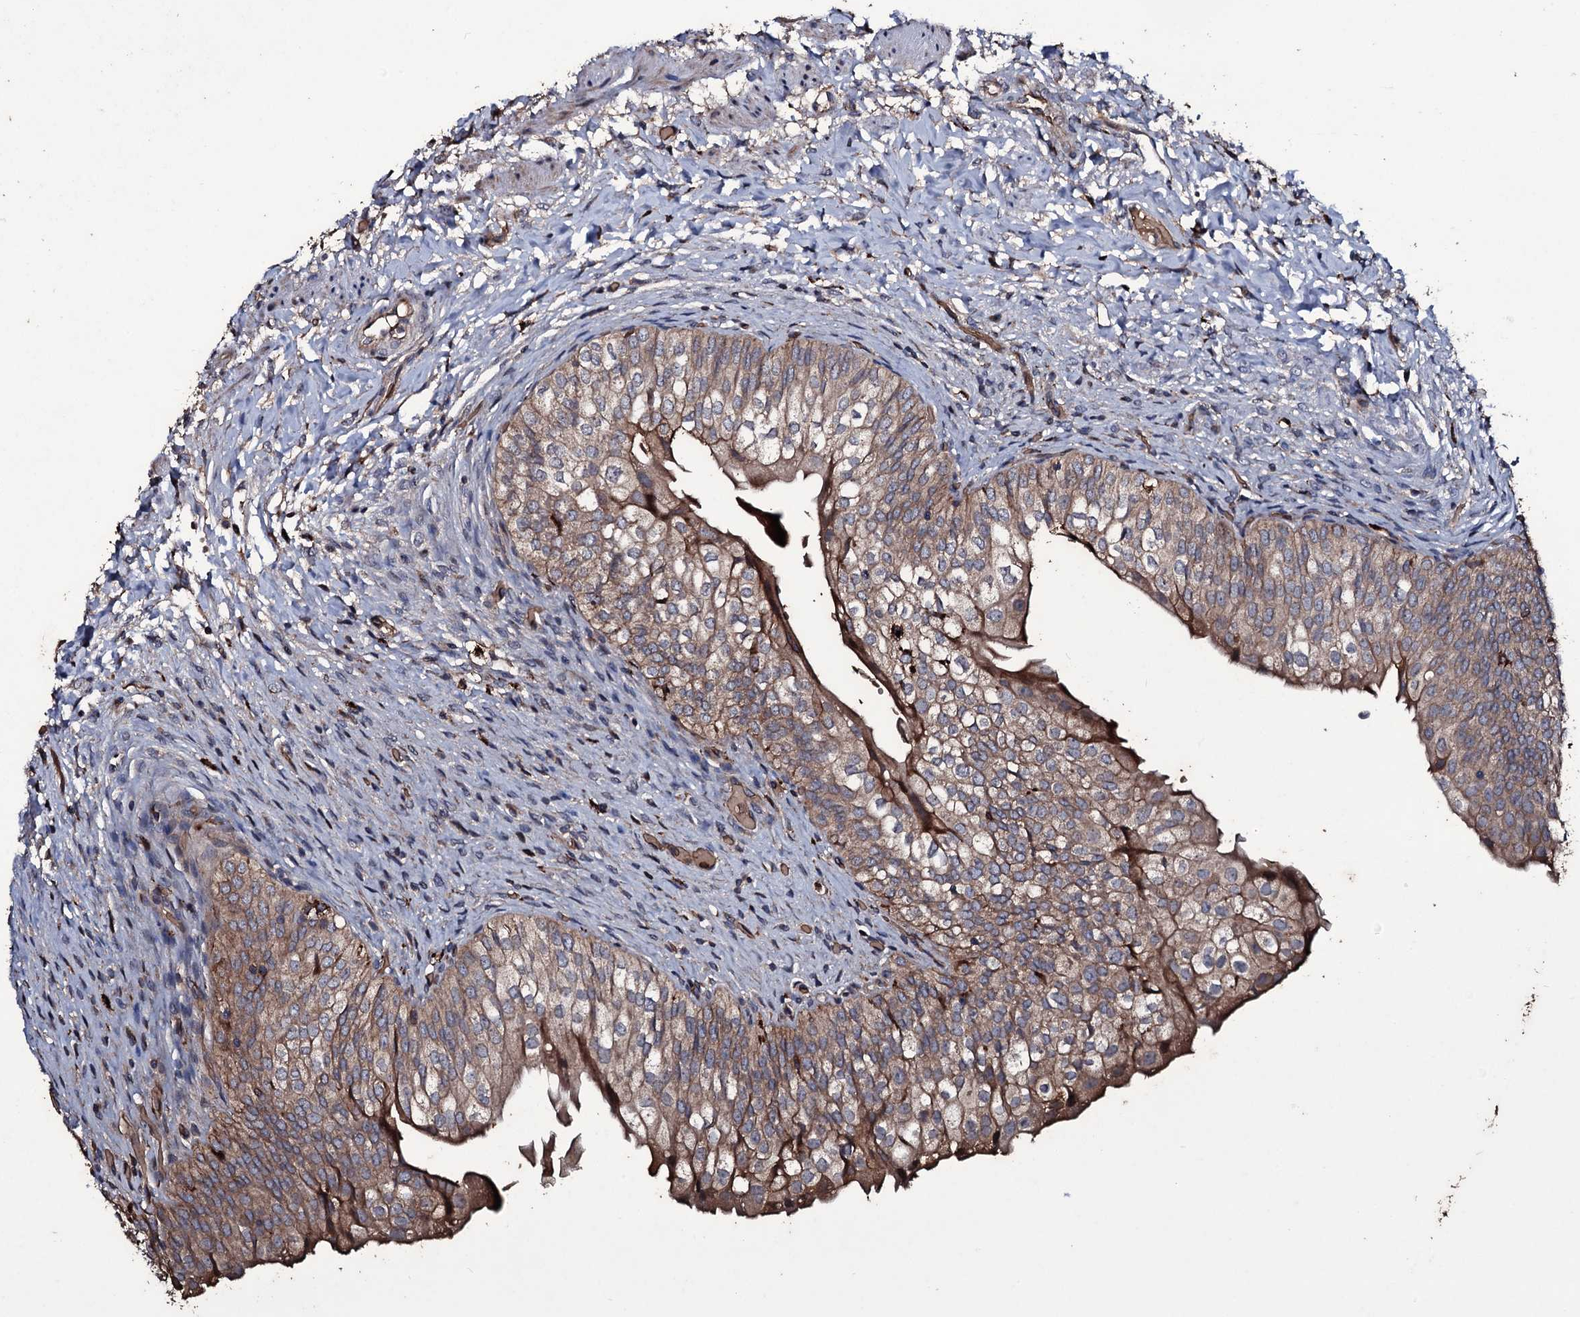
{"staining": {"intensity": "moderate", "quantity": ">75%", "location": "cytoplasmic/membranous"}, "tissue": "urinary bladder", "cell_type": "Urothelial cells", "image_type": "normal", "snomed": [{"axis": "morphology", "description": "Normal tissue, NOS"}, {"axis": "topography", "description": "Urinary bladder"}], "caption": "The immunohistochemical stain shows moderate cytoplasmic/membranous staining in urothelial cells of benign urinary bladder. (Brightfield microscopy of DAB IHC at high magnification).", "gene": "ZSWIM8", "patient": {"sex": "male", "age": 55}}